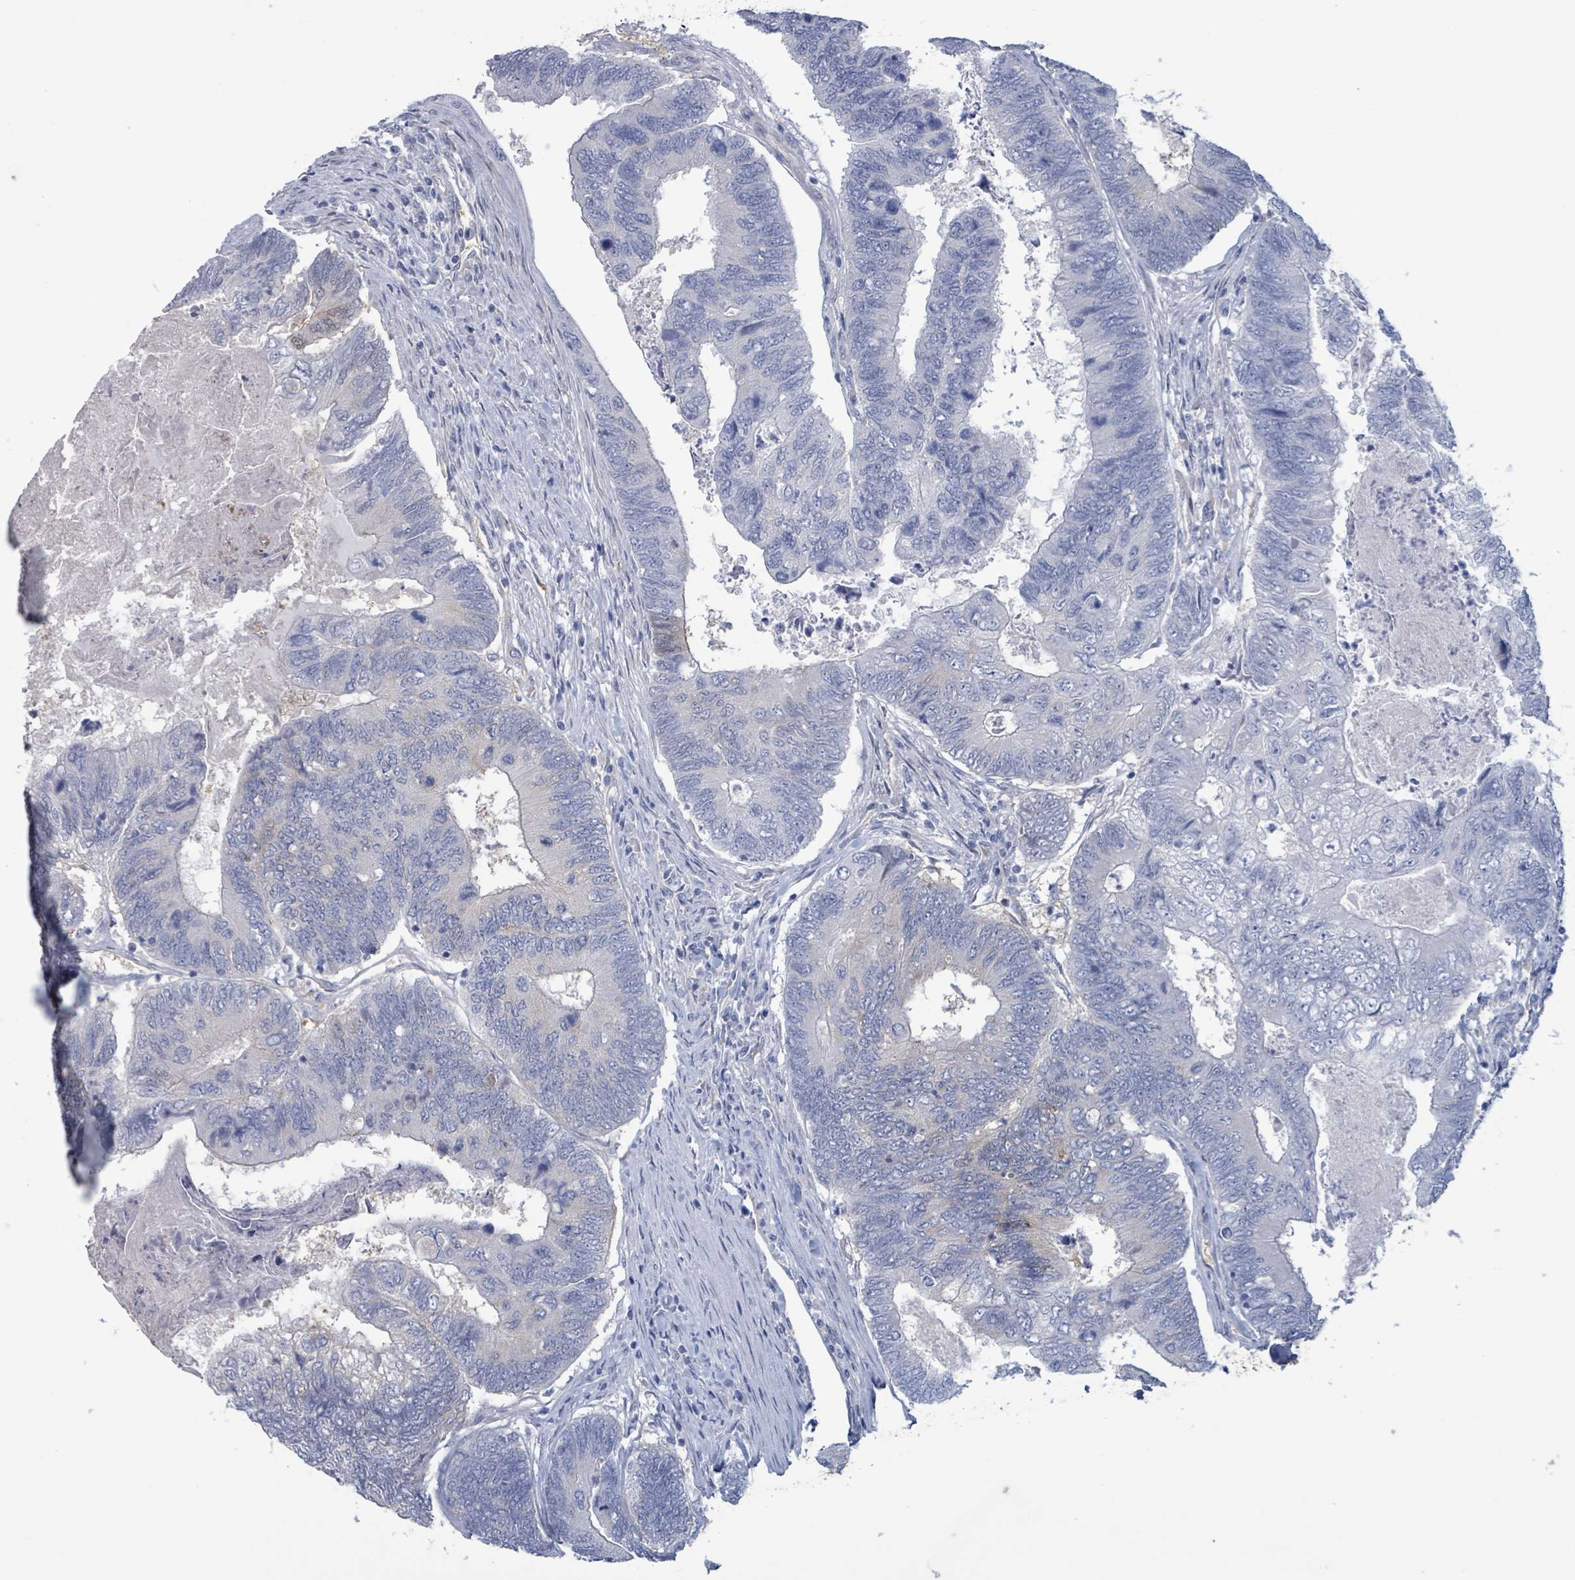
{"staining": {"intensity": "moderate", "quantity": "<25%", "location": "cytoplasmic/membranous"}, "tissue": "colorectal cancer", "cell_type": "Tumor cells", "image_type": "cancer", "snomed": [{"axis": "morphology", "description": "Adenocarcinoma, NOS"}, {"axis": "topography", "description": "Colon"}], "caption": "Protein expression analysis of human colorectal cancer (adenocarcinoma) reveals moderate cytoplasmic/membranous staining in approximately <25% of tumor cells. The staining was performed using DAB (3,3'-diaminobenzidine), with brown indicating positive protein expression. Nuclei are stained blue with hematoxylin.", "gene": "PKLR", "patient": {"sex": "female", "age": 67}}